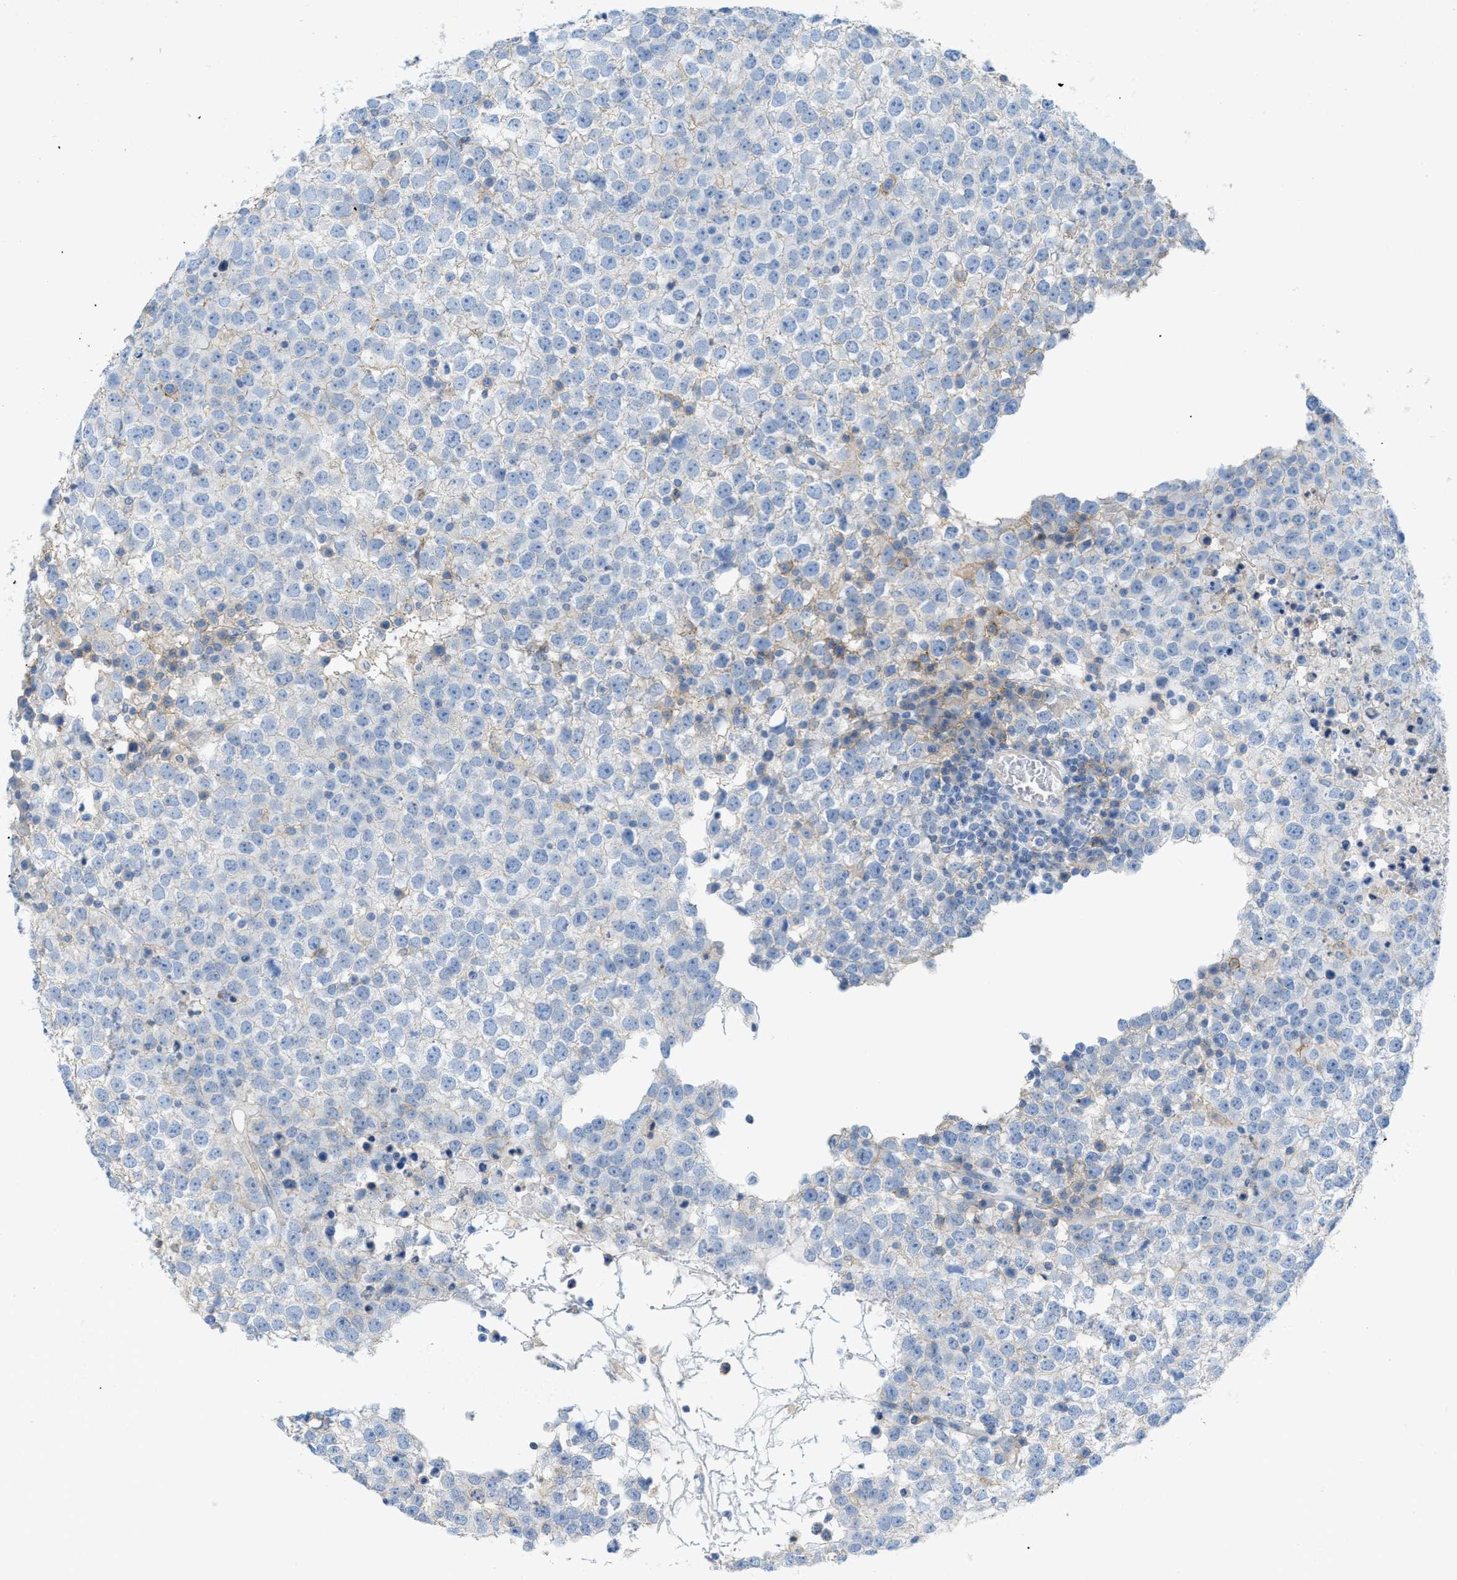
{"staining": {"intensity": "negative", "quantity": "none", "location": "none"}, "tissue": "testis cancer", "cell_type": "Tumor cells", "image_type": "cancer", "snomed": [{"axis": "morphology", "description": "Seminoma, NOS"}, {"axis": "topography", "description": "Testis"}], "caption": "This is an immunohistochemistry micrograph of human testis seminoma. There is no expression in tumor cells.", "gene": "SLC3A2", "patient": {"sex": "male", "age": 65}}